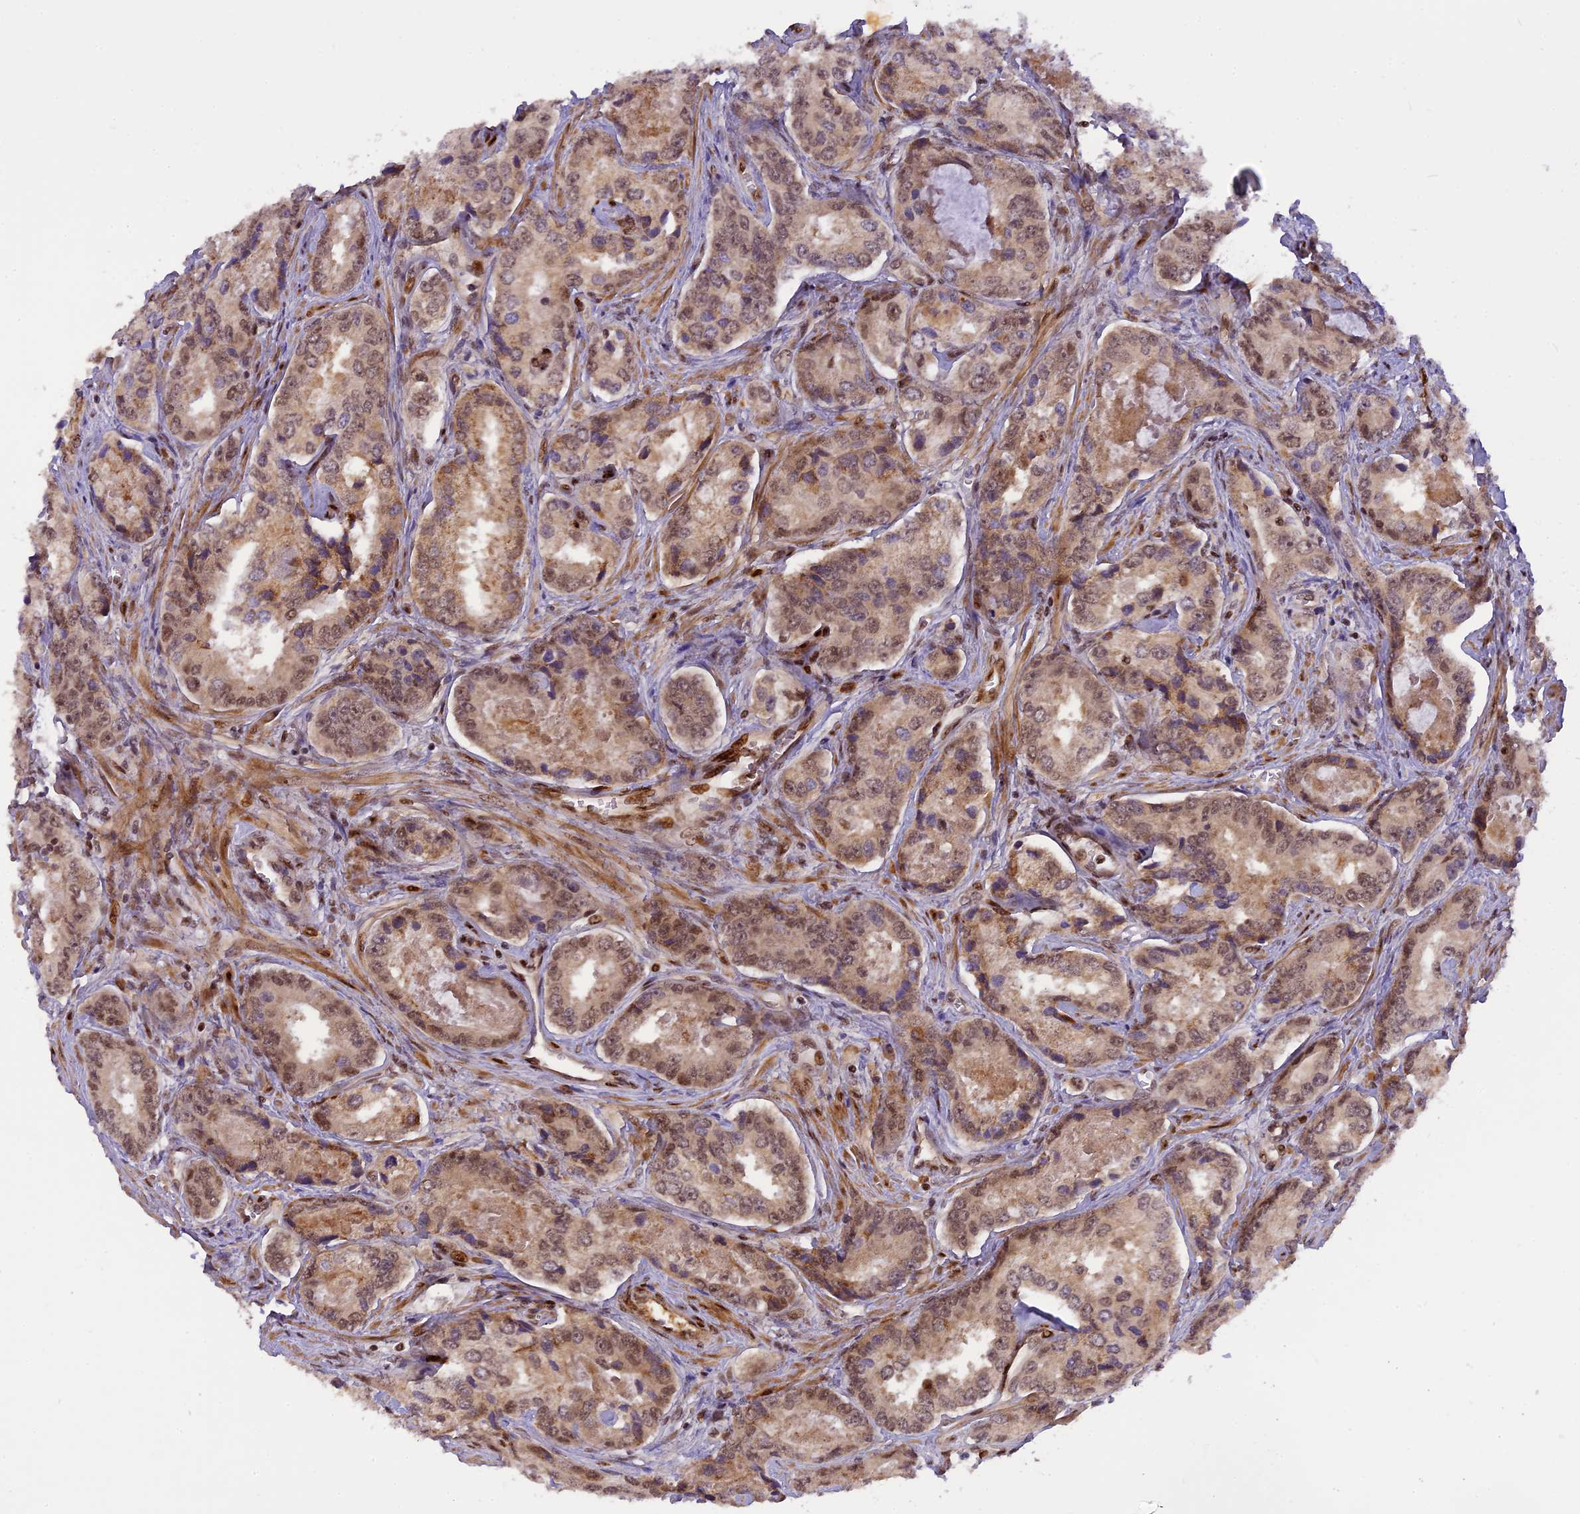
{"staining": {"intensity": "moderate", "quantity": ">75%", "location": "cytoplasmic/membranous,nuclear"}, "tissue": "prostate cancer", "cell_type": "Tumor cells", "image_type": "cancer", "snomed": [{"axis": "morphology", "description": "Adenocarcinoma, Low grade"}, {"axis": "topography", "description": "Prostate"}], "caption": "Immunohistochemical staining of human prostate cancer (adenocarcinoma (low-grade)) reveals medium levels of moderate cytoplasmic/membranous and nuclear protein expression in about >75% of tumor cells.", "gene": "MICALL1", "patient": {"sex": "male", "age": 68}}